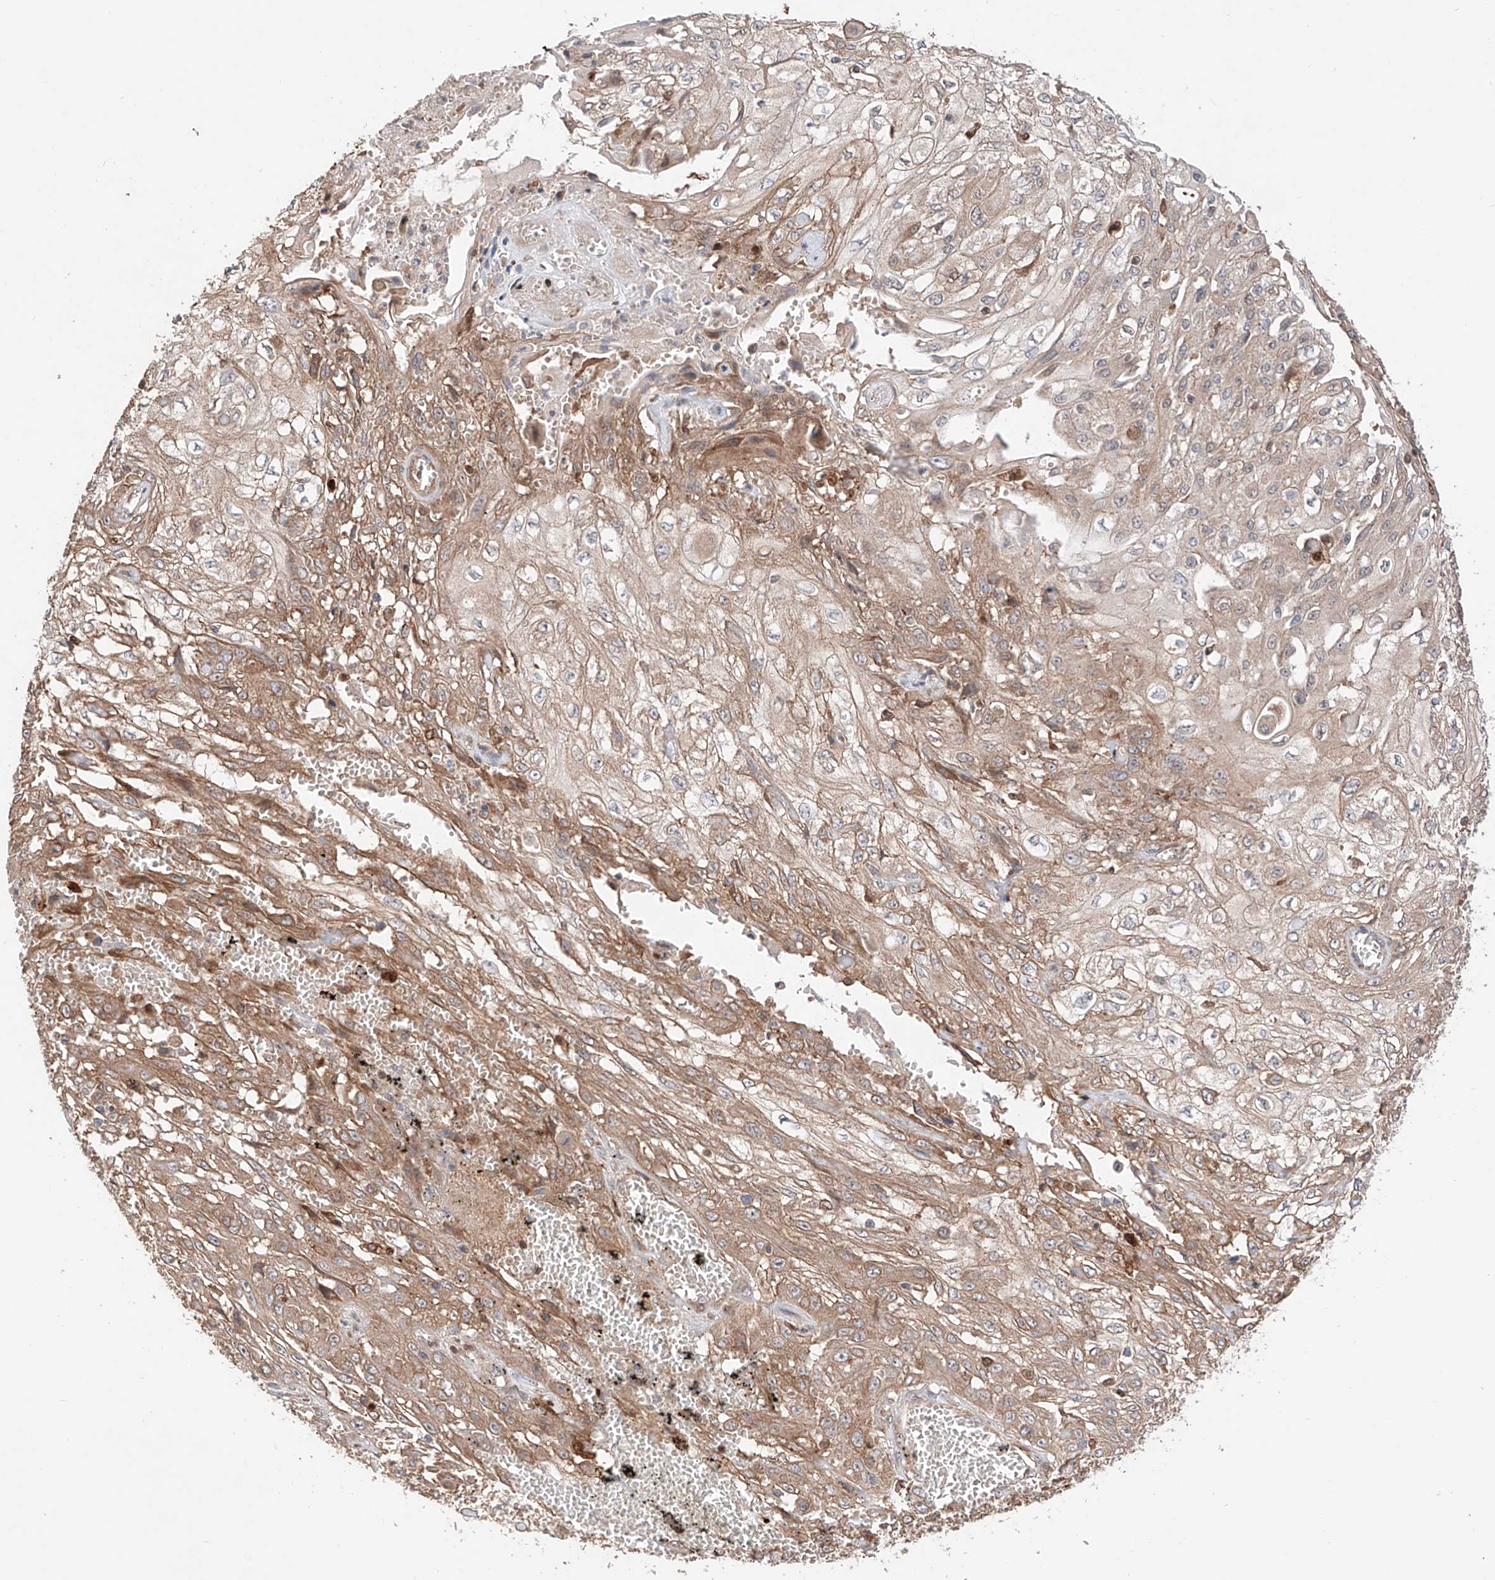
{"staining": {"intensity": "weak", "quantity": "25%-75%", "location": "cytoplasmic/membranous"}, "tissue": "skin cancer", "cell_type": "Tumor cells", "image_type": "cancer", "snomed": [{"axis": "morphology", "description": "Squamous cell carcinoma, NOS"}, {"axis": "morphology", "description": "Squamous cell carcinoma, metastatic, NOS"}, {"axis": "topography", "description": "Skin"}, {"axis": "topography", "description": "Lymph node"}], "caption": "Protein expression analysis of human skin cancer reveals weak cytoplasmic/membranous staining in about 25%-75% of tumor cells. The staining is performed using DAB (3,3'-diaminobenzidine) brown chromogen to label protein expression. The nuclei are counter-stained blue using hematoxylin.", "gene": "IGSF22", "patient": {"sex": "male", "age": 75}}